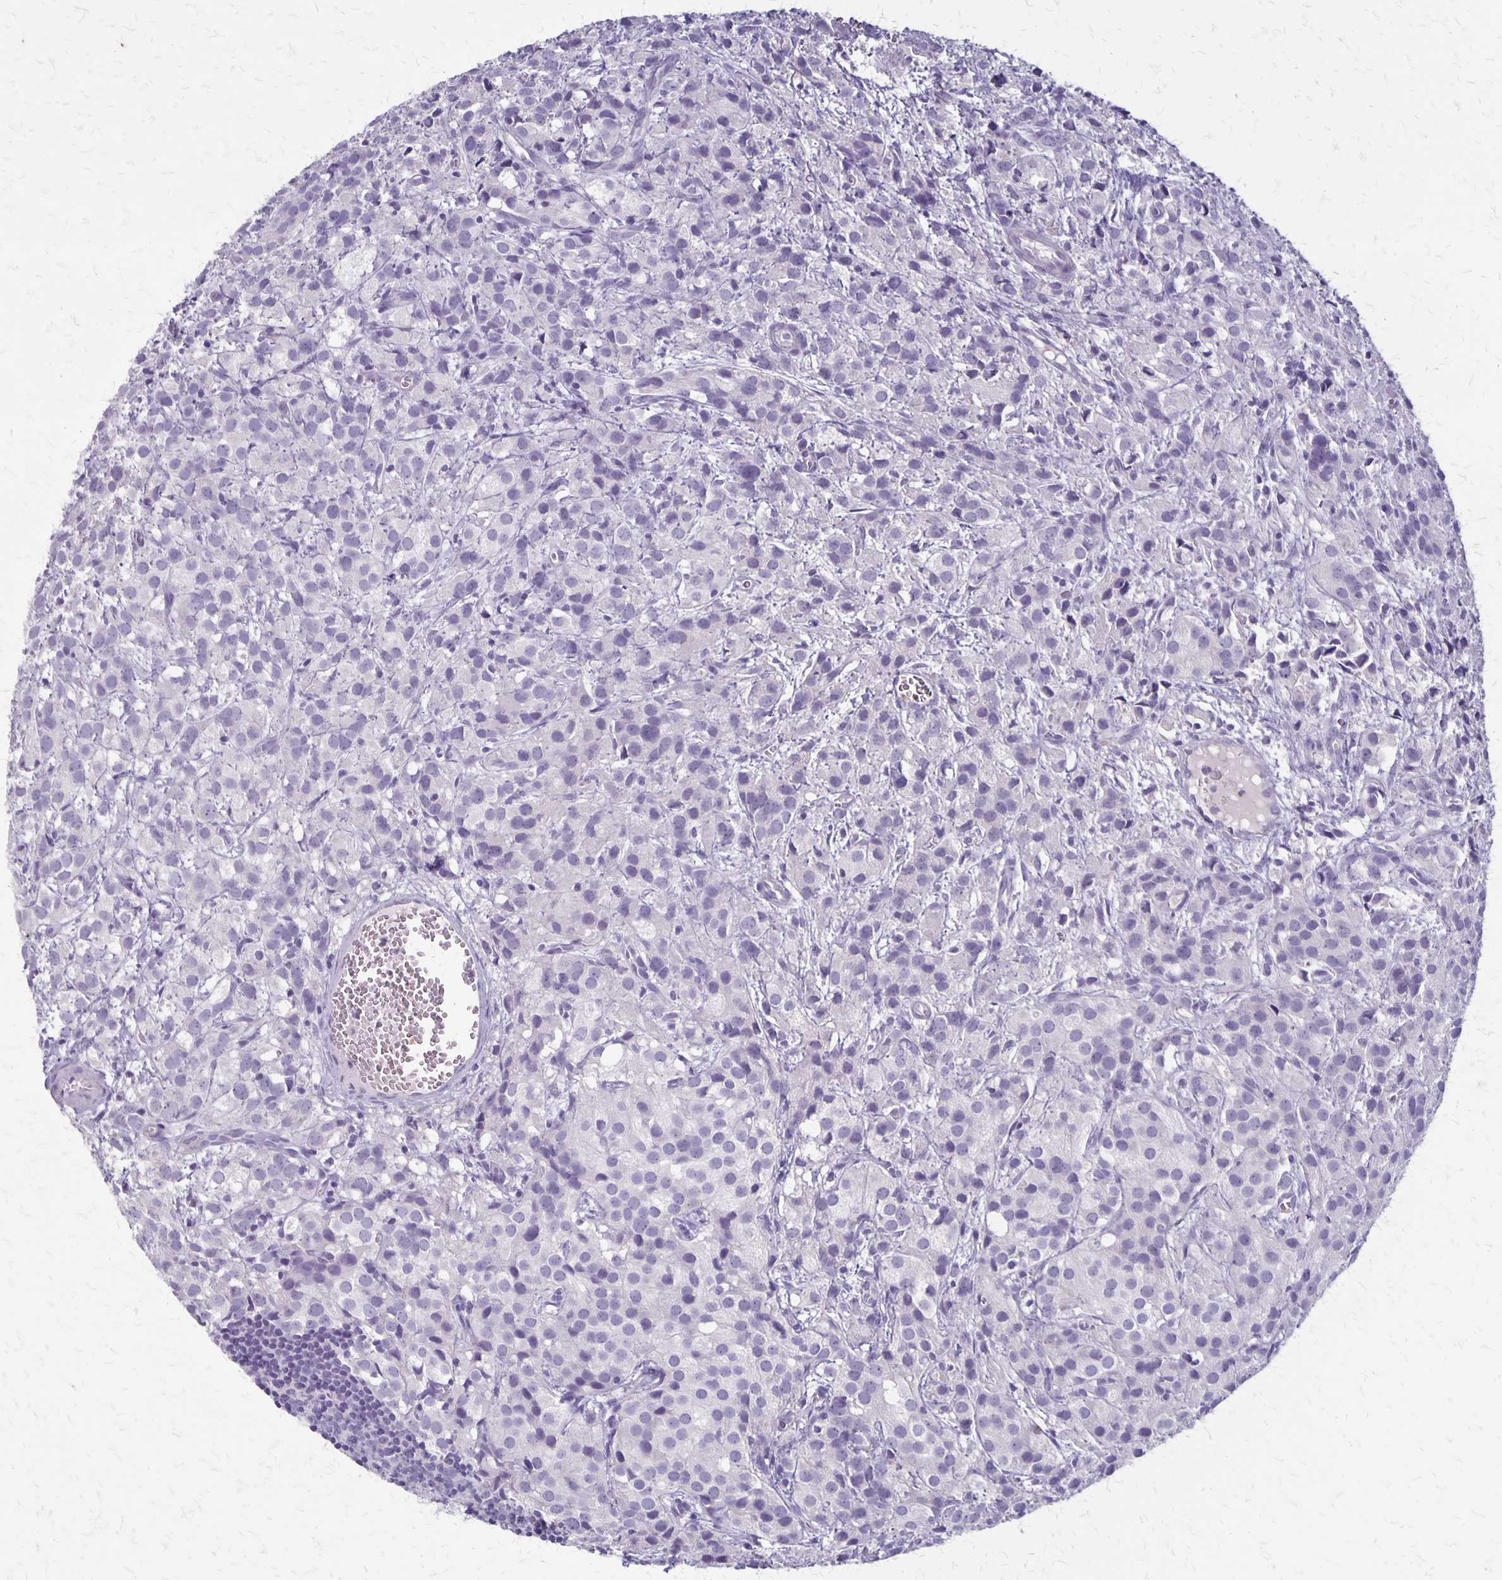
{"staining": {"intensity": "negative", "quantity": "none", "location": "none"}, "tissue": "prostate cancer", "cell_type": "Tumor cells", "image_type": "cancer", "snomed": [{"axis": "morphology", "description": "Adenocarcinoma, High grade"}, {"axis": "topography", "description": "Prostate"}], "caption": "Tumor cells show no significant expression in high-grade adenocarcinoma (prostate).", "gene": "SEPTIN5", "patient": {"sex": "male", "age": 86}}